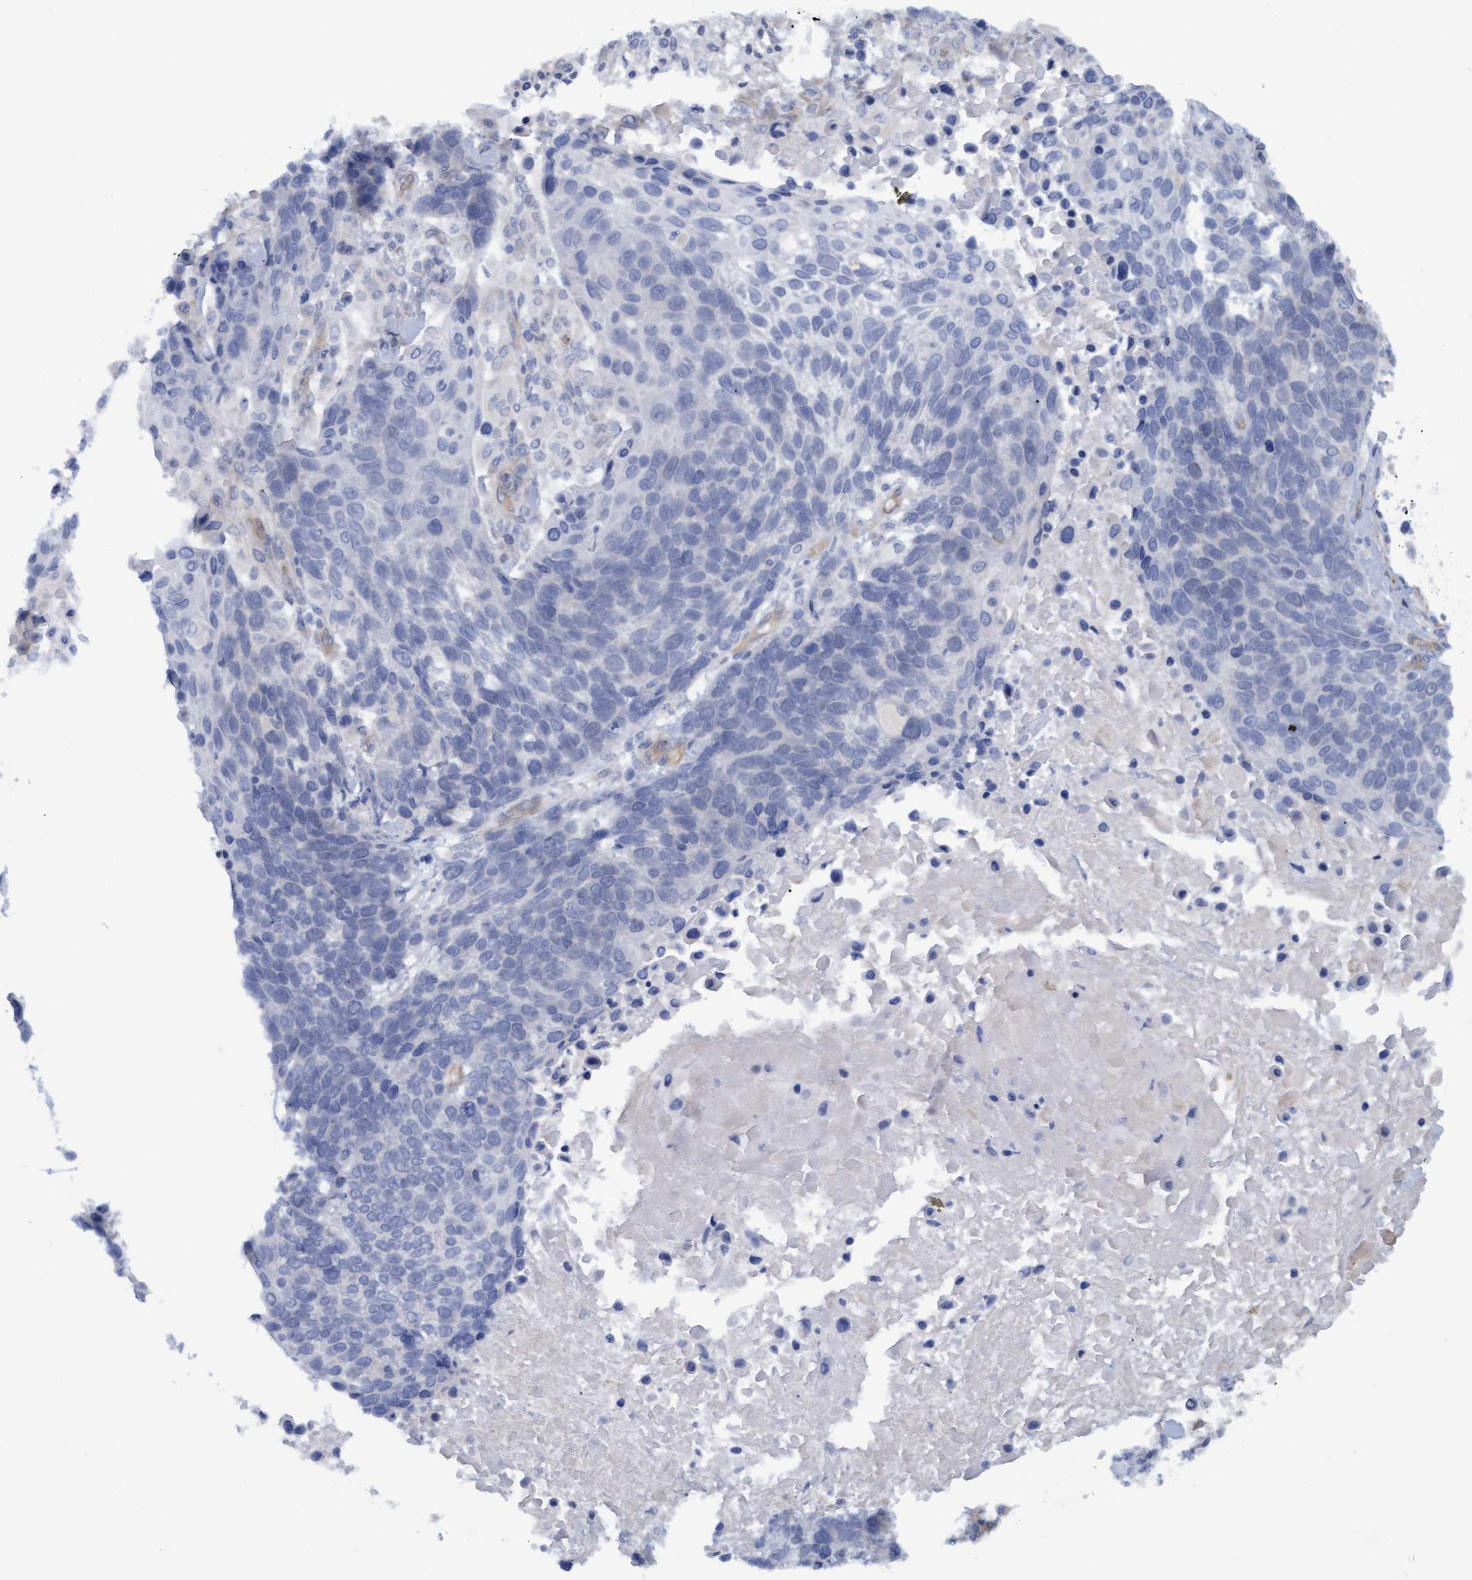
{"staining": {"intensity": "negative", "quantity": "none", "location": "none"}, "tissue": "lung cancer", "cell_type": "Tumor cells", "image_type": "cancer", "snomed": [{"axis": "morphology", "description": "Squamous cell carcinoma, NOS"}, {"axis": "topography", "description": "Lung"}], "caption": "Protein analysis of lung cancer (squamous cell carcinoma) exhibits no significant staining in tumor cells.", "gene": "STXBP1", "patient": {"sex": "male", "age": 65}}